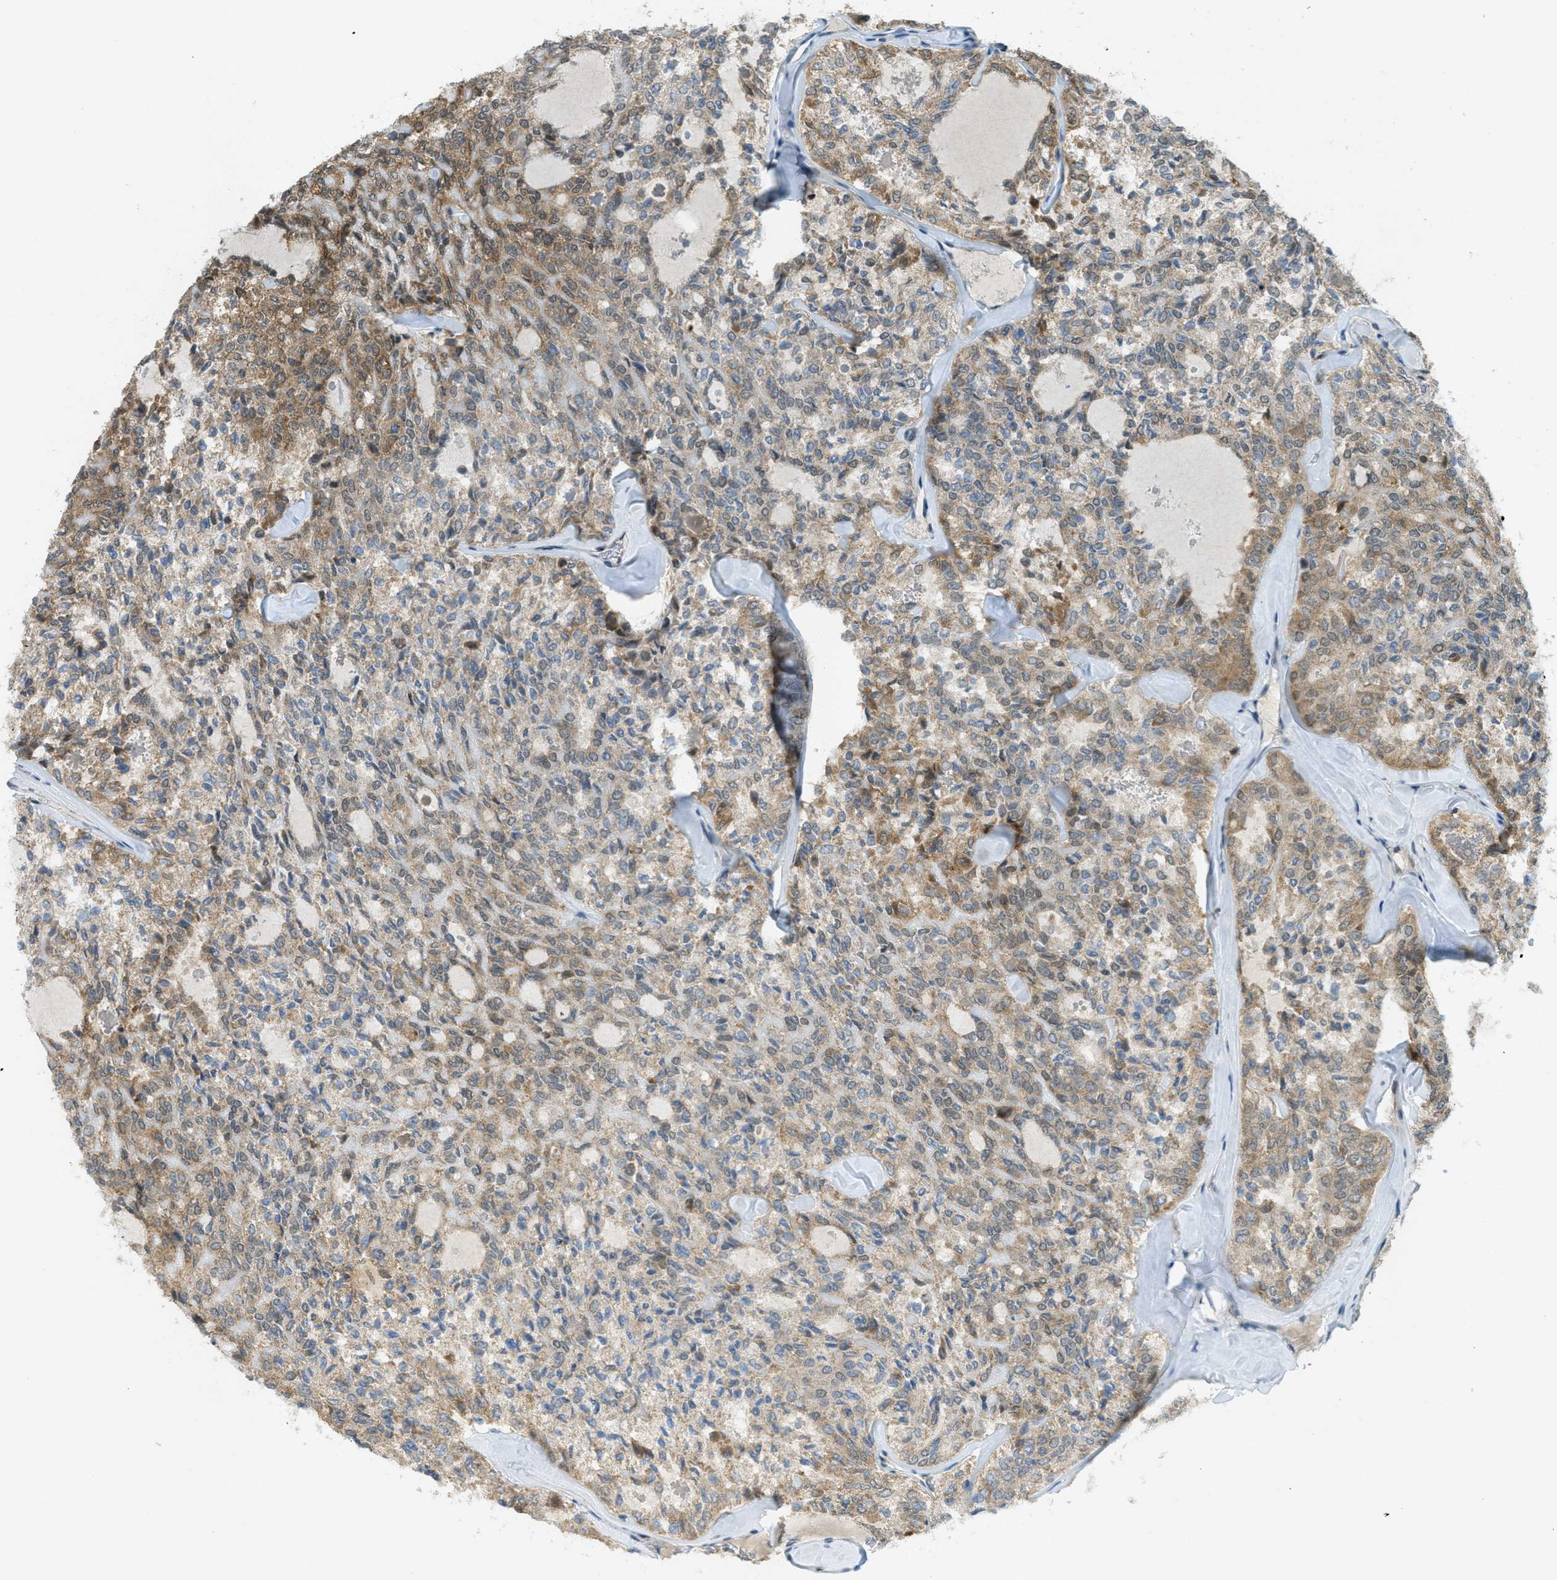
{"staining": {"intensity": "moderate", "quantity": "25%-75%", "location": "cytoplasmic/membranous"}, "tissue": "thyroid cancer", "cell_type": "Tumor cells", "image_type": "cancer", "snomed": [{"axis": "morphology", "description": "Follicular adenoma carcinoma, NOS"}, {"axis": "topography", "description": "Thyroid gland"}], "caption": "Thyroid follicular adenoma carcinoma stained with immunohistochemistry shows moderate cytoplasmic/membranous expression in about 25%-75% of tumor cells. The staining was performed using DAB (3,3'-diaminobenzidine) to visualize the protein expression in brown, while the nuclei were stained in blue with hematoxylin (Magnification: 20x).", "gene": "TCF20", "patient": {"sex": "male", "age": 75}}